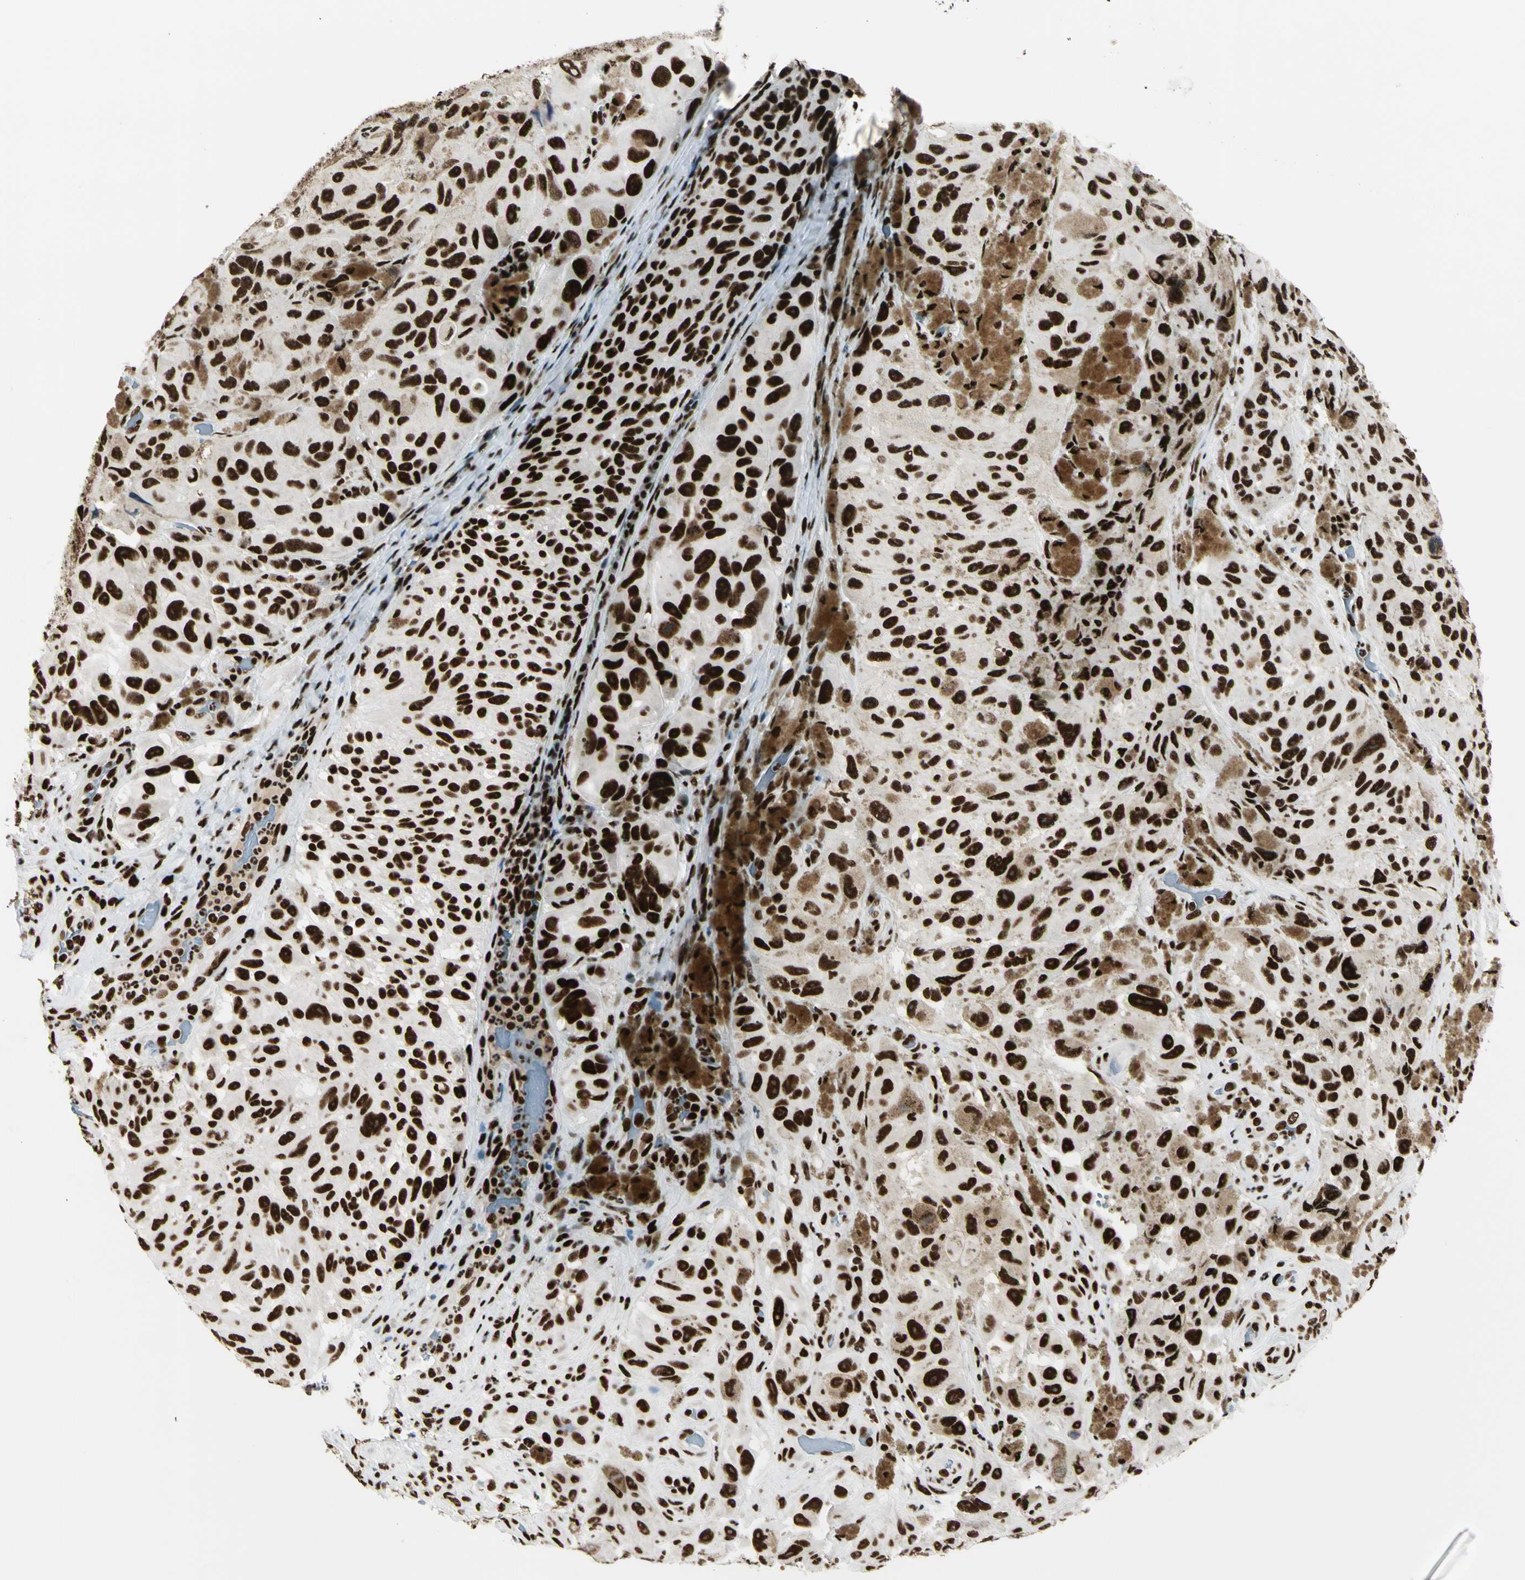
{"staining": {"intensity": "strong", "quantity": ">75%", "location": "nuclear"}, "tissue": "melanoma", "cell_type": "Tumor cells", "image_type": "cancer", "snomed": [{"axis": "morphology", "description": "Malignant melanoma, NOS"}, {"axis": "topography", "description": "Skin"}], "caption": "Tumor cells exhibit strong nuclear expression in approximately >75% of cells in malignant melanoma.", "gene": "CCAR1", "patient": {"sex": "female", "age": 73}}